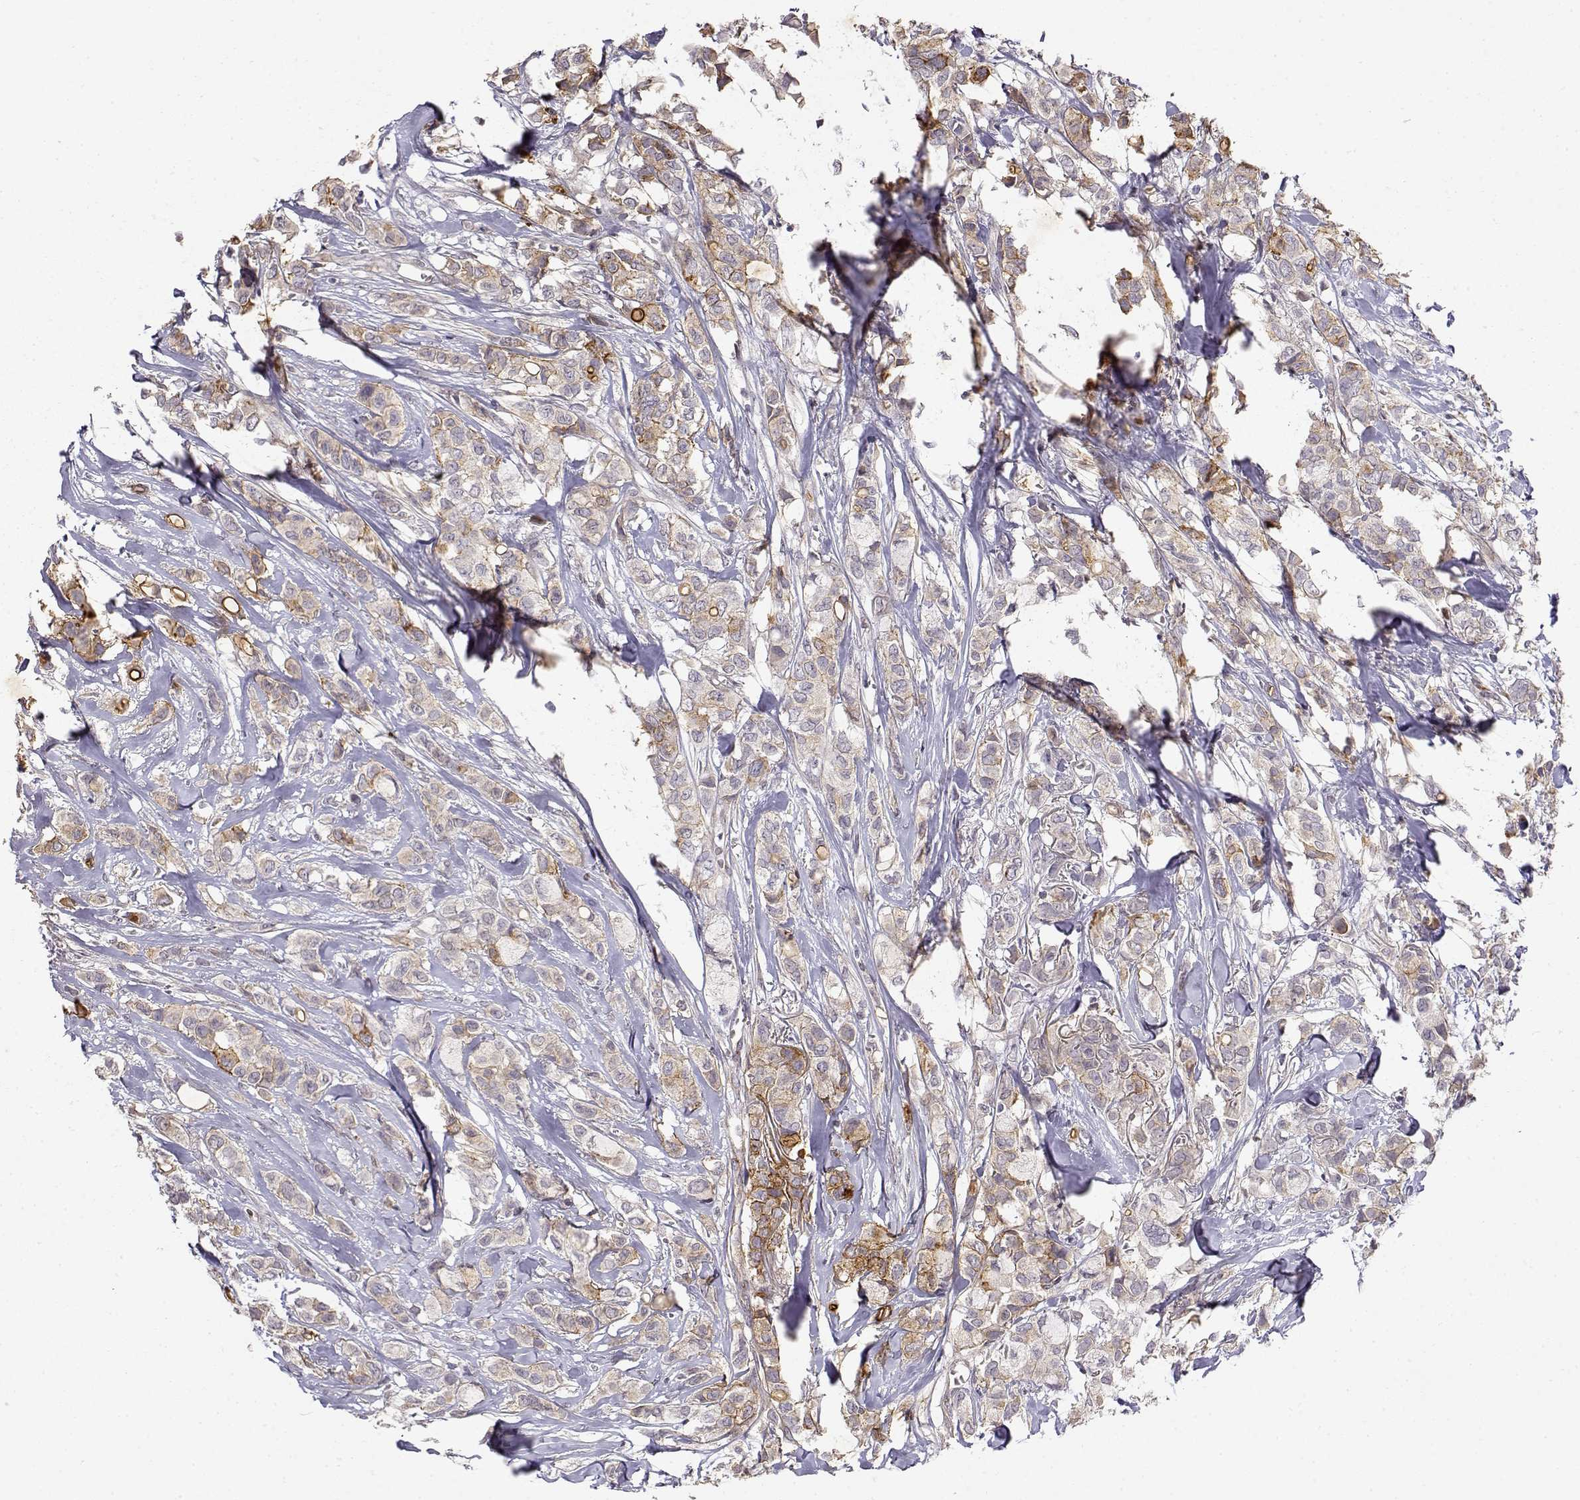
{"staining": {"intensity": "weak", "quantity": "<25%", "location": "cytoplasmic/membranous"}, "tissue": "breast cancer", "cell_type": "Tumor cells", "image_type": "cancer", "snomed": [{"axis": "morphology", "description": "Duct carcinoma"}, {"axis": "topography", "description": "Breast"}], "caption": "An immunohistochemistry photomicrograph of infiltrating ductal carcinoma (breast) is shown. There is no staining in tumor cells of infiltrating ductal carcinoma (breast). (Stains: DAB (3,3'-diaminobenzidine) immunohistochemistry with hematoxylin counter stain, Microscopy: brightfield microscopy at high magnification).", "gene": "IFITM1", "patient": {"sex": "female", "age": 85}}